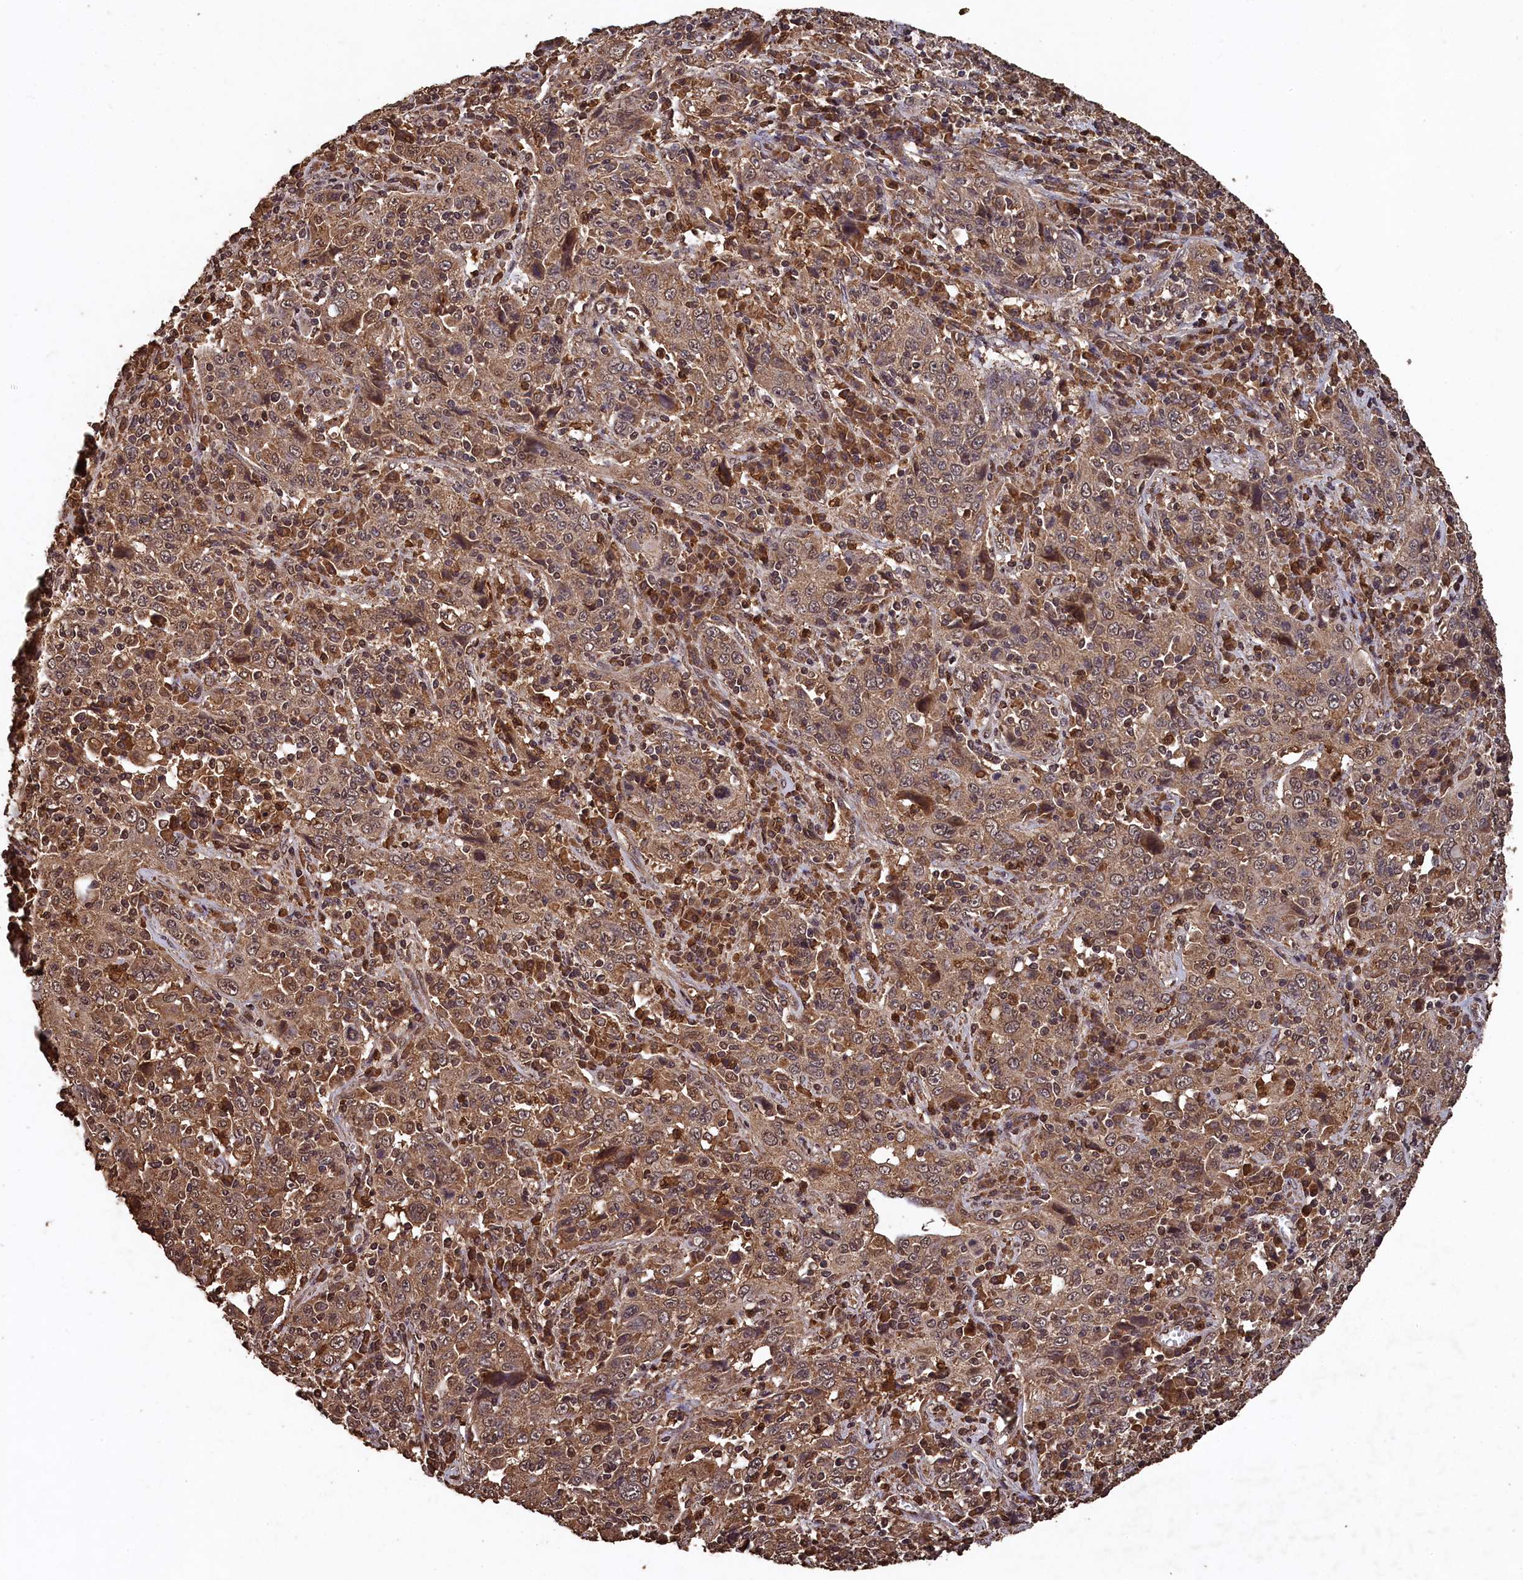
{"staining": {"intensity": "moderate", "quantity": ">75%", "location": "cytoplasmic/membranous,nuclear"}, "tissue": "cervical cancer", "cell_type": "Tumor cells", "image_type": "cancer", "snomed": [{"axis": "morphology", "description": "Squamous cell carcinoma, NOS"}, {"axis": "topography", "description": "Cervix"}], "caption": "Squamous cell carcinoma (cervical) stained for a protein (brown) reveals moderate cytoplasmic/membranous and nuclear positive positivity in about >75% of tumor cells.", "gene": "CEP57L1", "patient": {"sex": "female", "age": 46}}